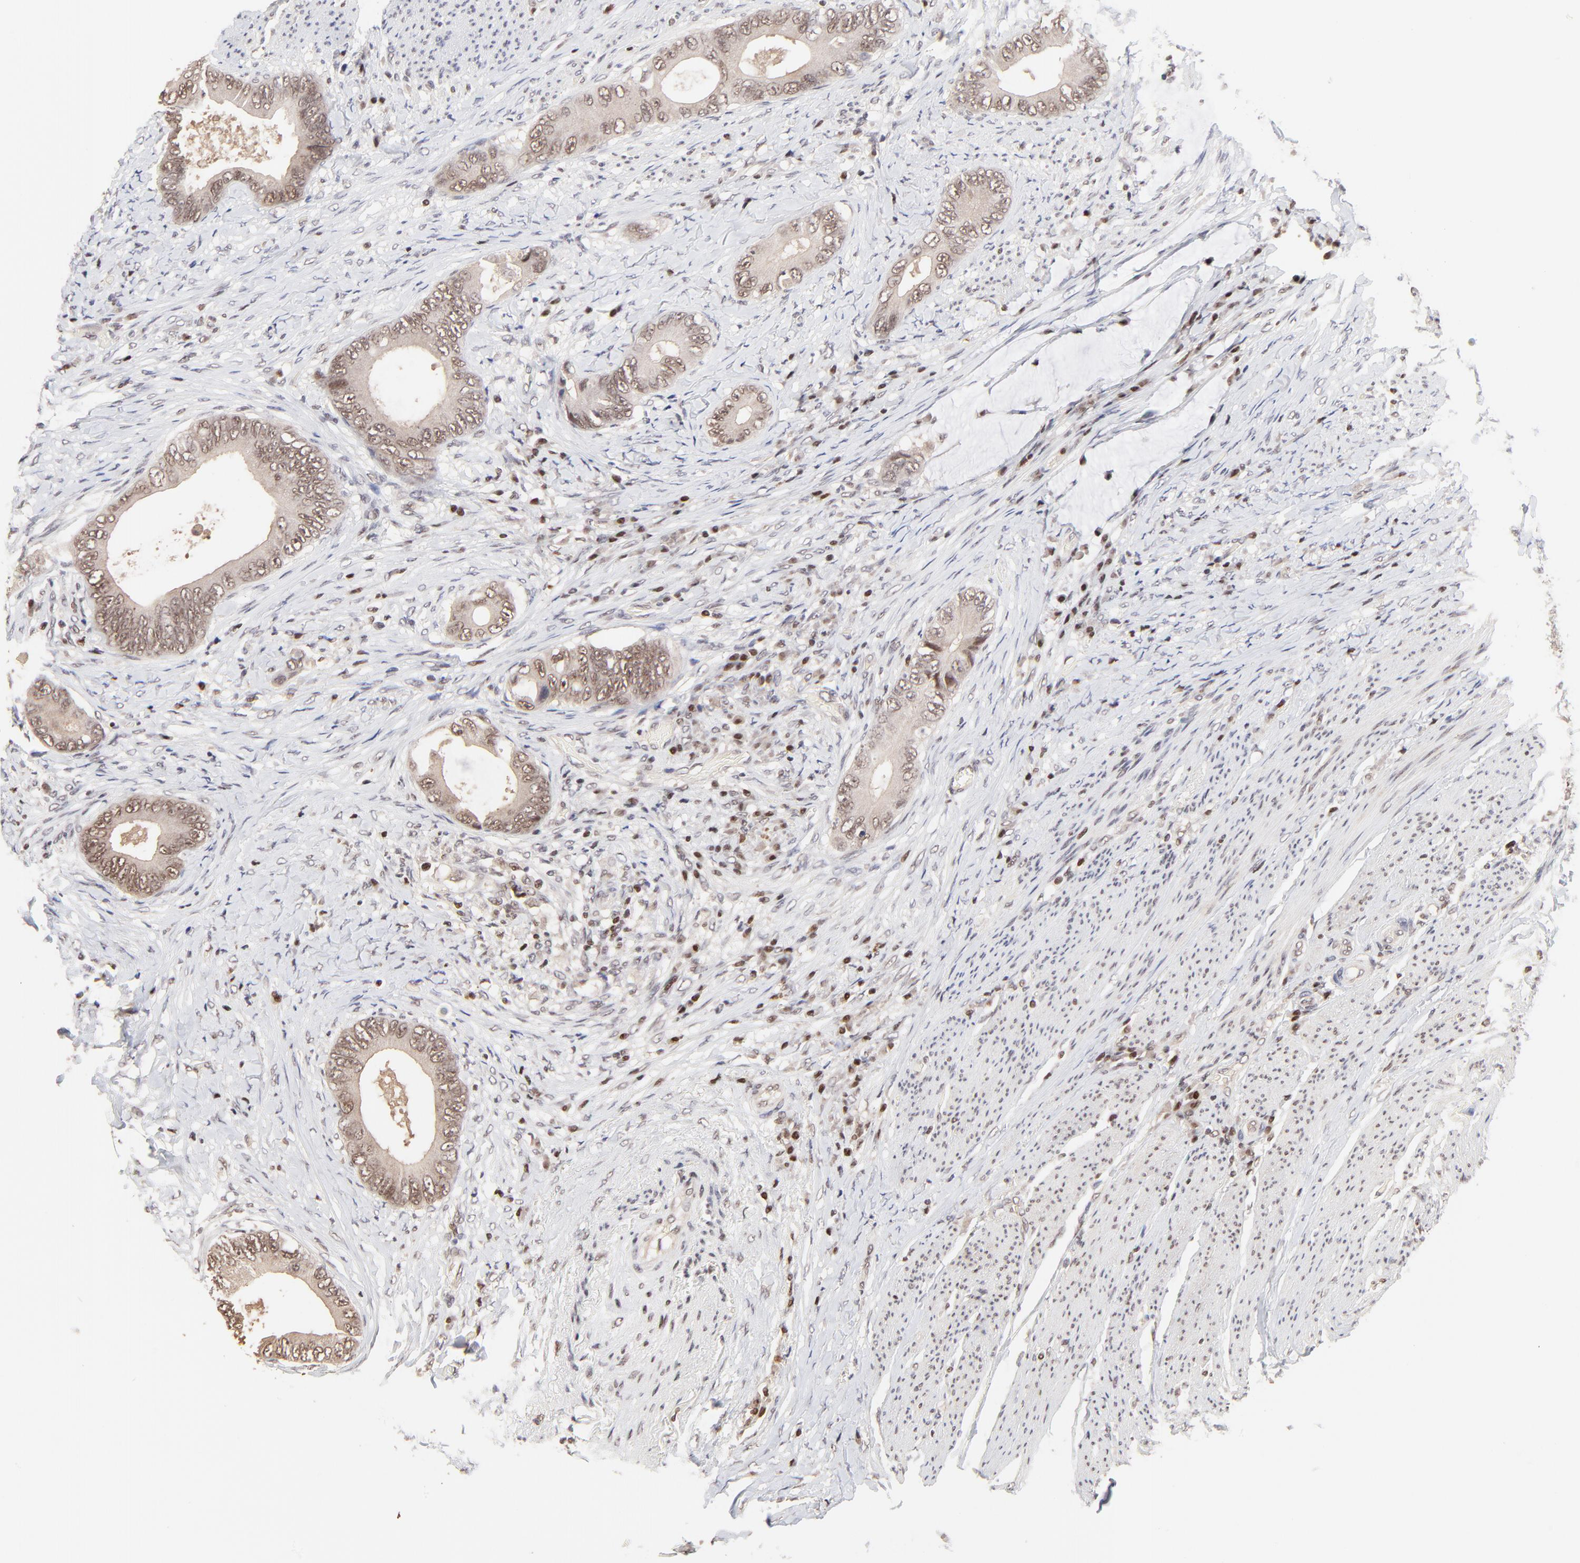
{"staining": {"intensity": "moderate", "quantity": ">75%", "location": "cytoplasmic/membranous,nuclear"}, "tissue": "colorectal cancer", "cell_type": "Tumor cells", "image_type": "cancer", "snomed": [{"axis": "morphology", "description": "Normal tissue, NOS"}, {"axis": "morphology", "description": "Adenocarcinoma, NOS"}, {"axis": "topography", "description": "Rectum"}, {"axis": "topography", "description": "Peripheral nerve tissue"}], "caption": "Immunohistochemistry (DAB (3,3'-diaminobenzidine)) staining of human adenocarcinoma (colorectal) reveals moderate cytoplasmic/membranous and nuclear protein expression in approximately >75% of tumor cells.", "gene": "DSN1", "patient": {"sex": "female", "age": 77}}